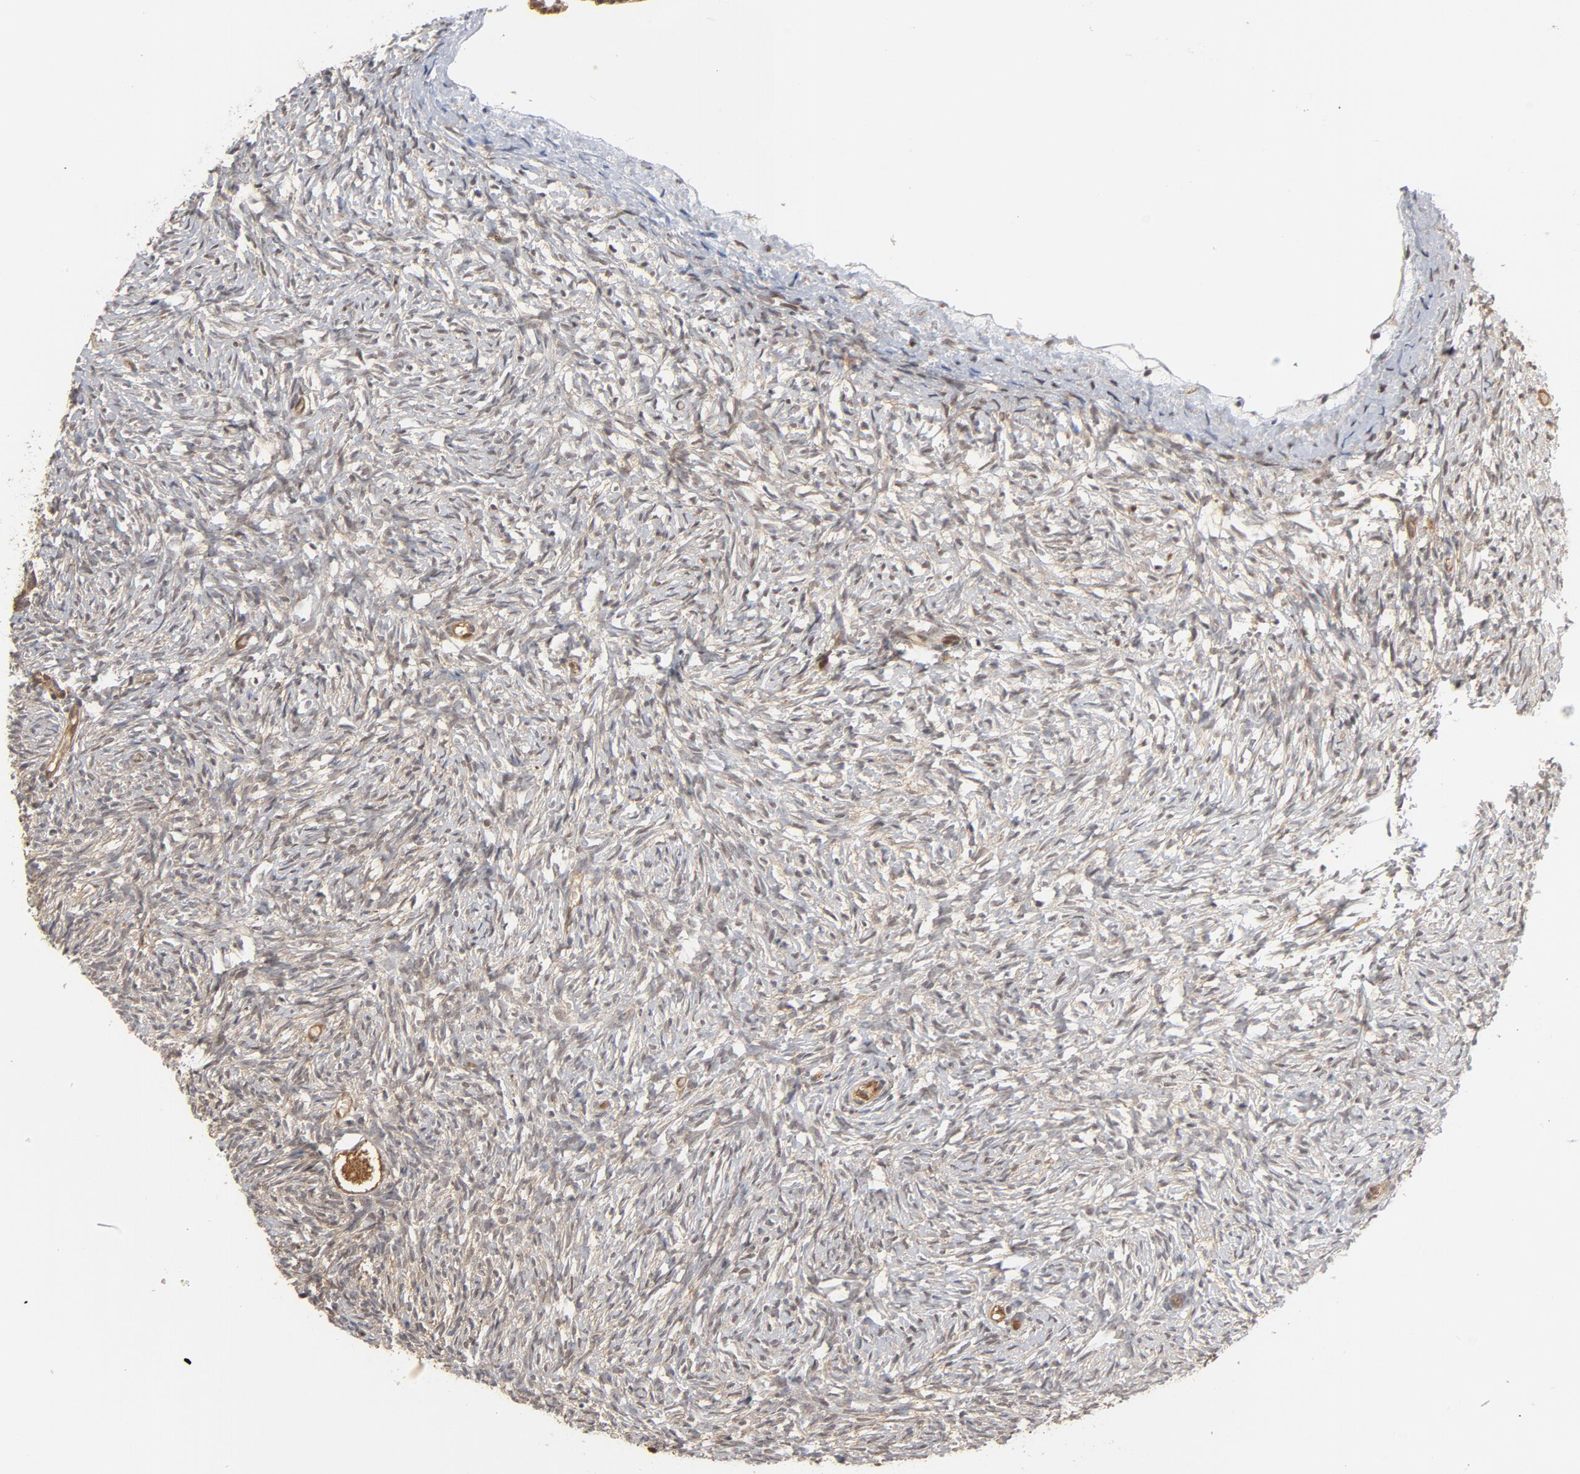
{"staining": {"intensity": "moderate", "quantity": ">75%", "location": "cytoplasmic/membranous"}, "tissue": "ovary", "cell_type": "Follicle cells", "image_type": "normal", "snomed": [{"axis": "morphology", "description": "Normal tissue, NOS"}, {"axis": "topography", "description": "Ovary"}], "caption": "The image demonstrates staining of benign ovary, revealing moderate cytoplasmic/membranous protein expression (brown color) within follicle cells.", "gene": "CDC37", "patient": {"sex": "female", "age": 35}}